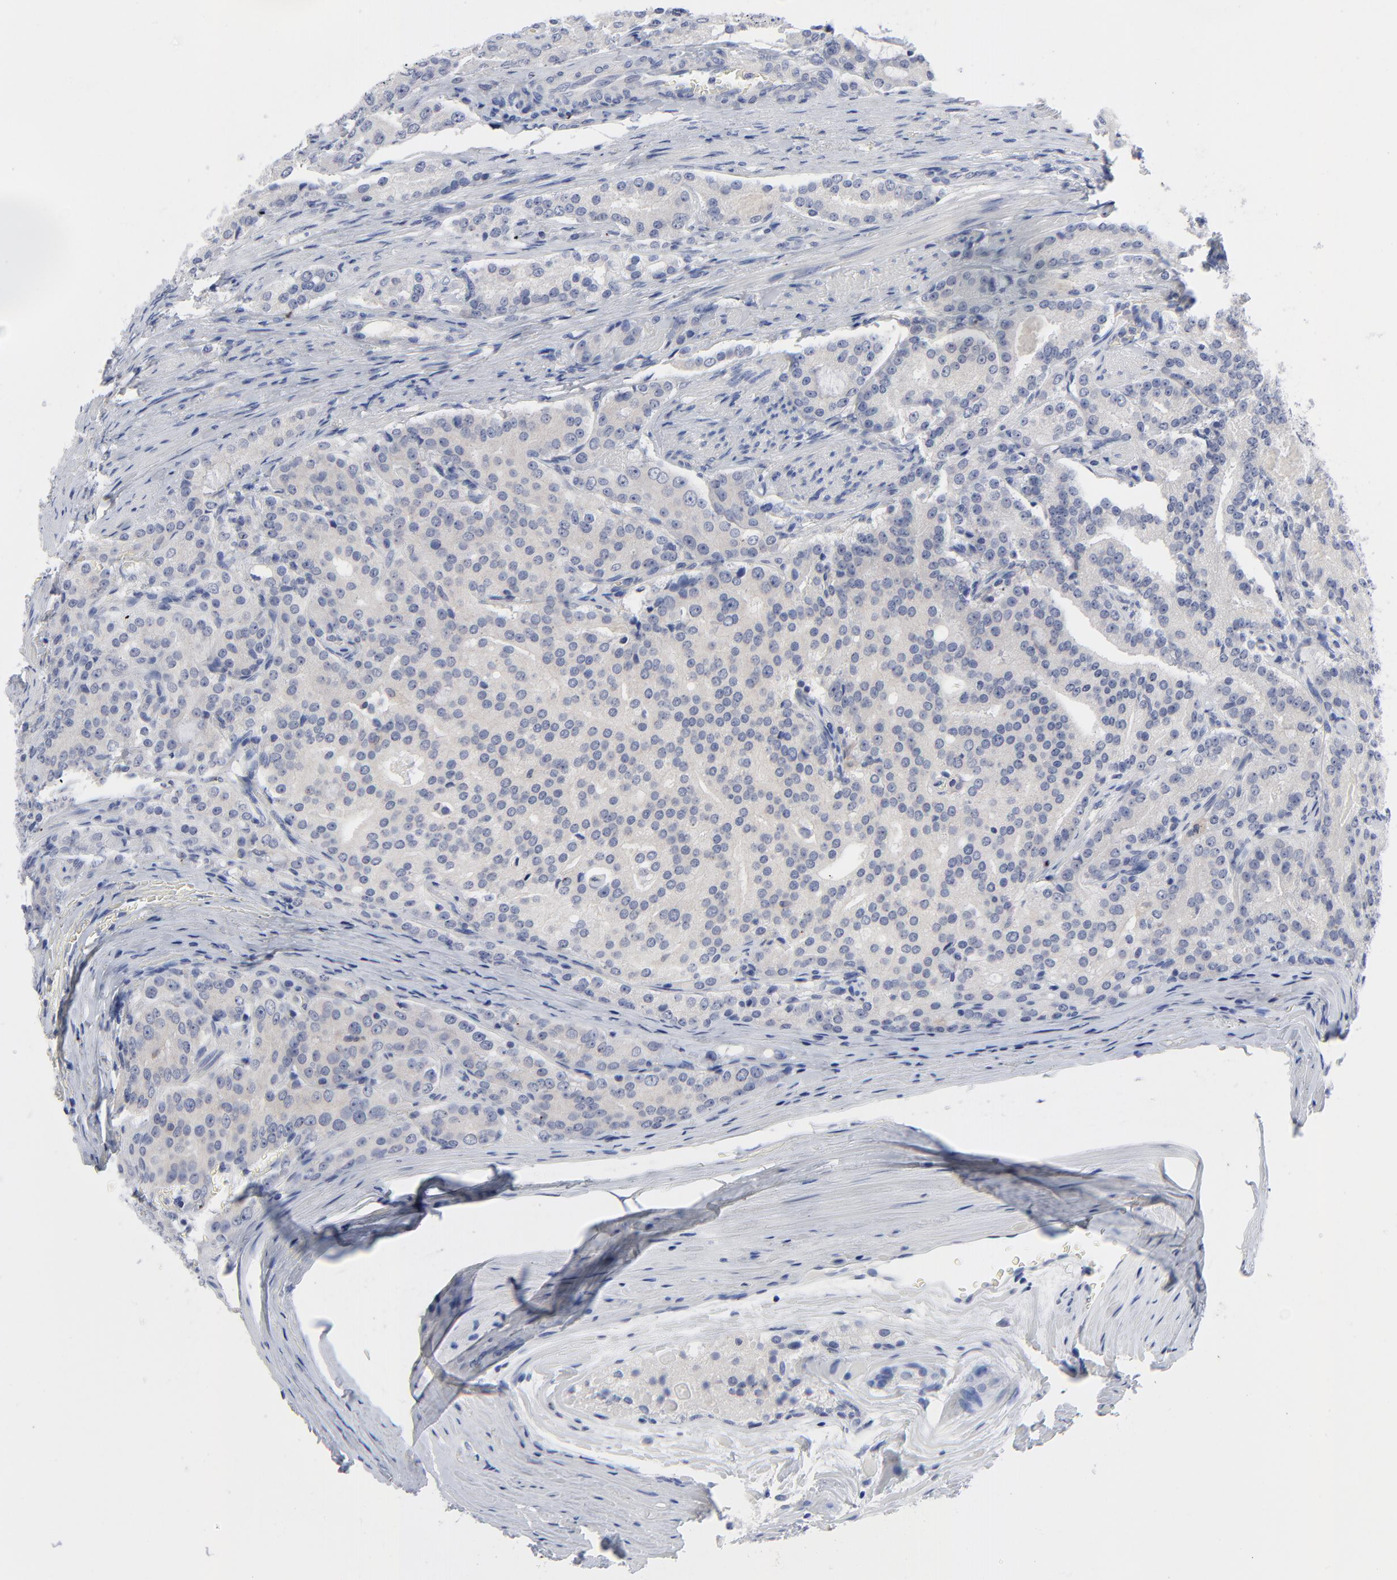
{"staining": {"intensity": "negative", "quantity": "none", "location": "none"}, "tissue": "prostate cancer", "cell_type": "Tumor cells", "image_type": "cancer", "snomed": [{"axis": "morphology", "description": "Adenocarcinoma, Medium grade"}, {"axis": "topography", "description": "Prostate"}], "caption": "The micrograph demonstrates no staining of tumor cells in prostate cancer (medium-grade adenocarcinoma). (DAB (3,3'-diaminobenzidine) immunohistochemistry visualized using brightfield microscopy, high magnification).", "gene": "CLEC4G", "patient": {"sex": "male", "age": 72}}